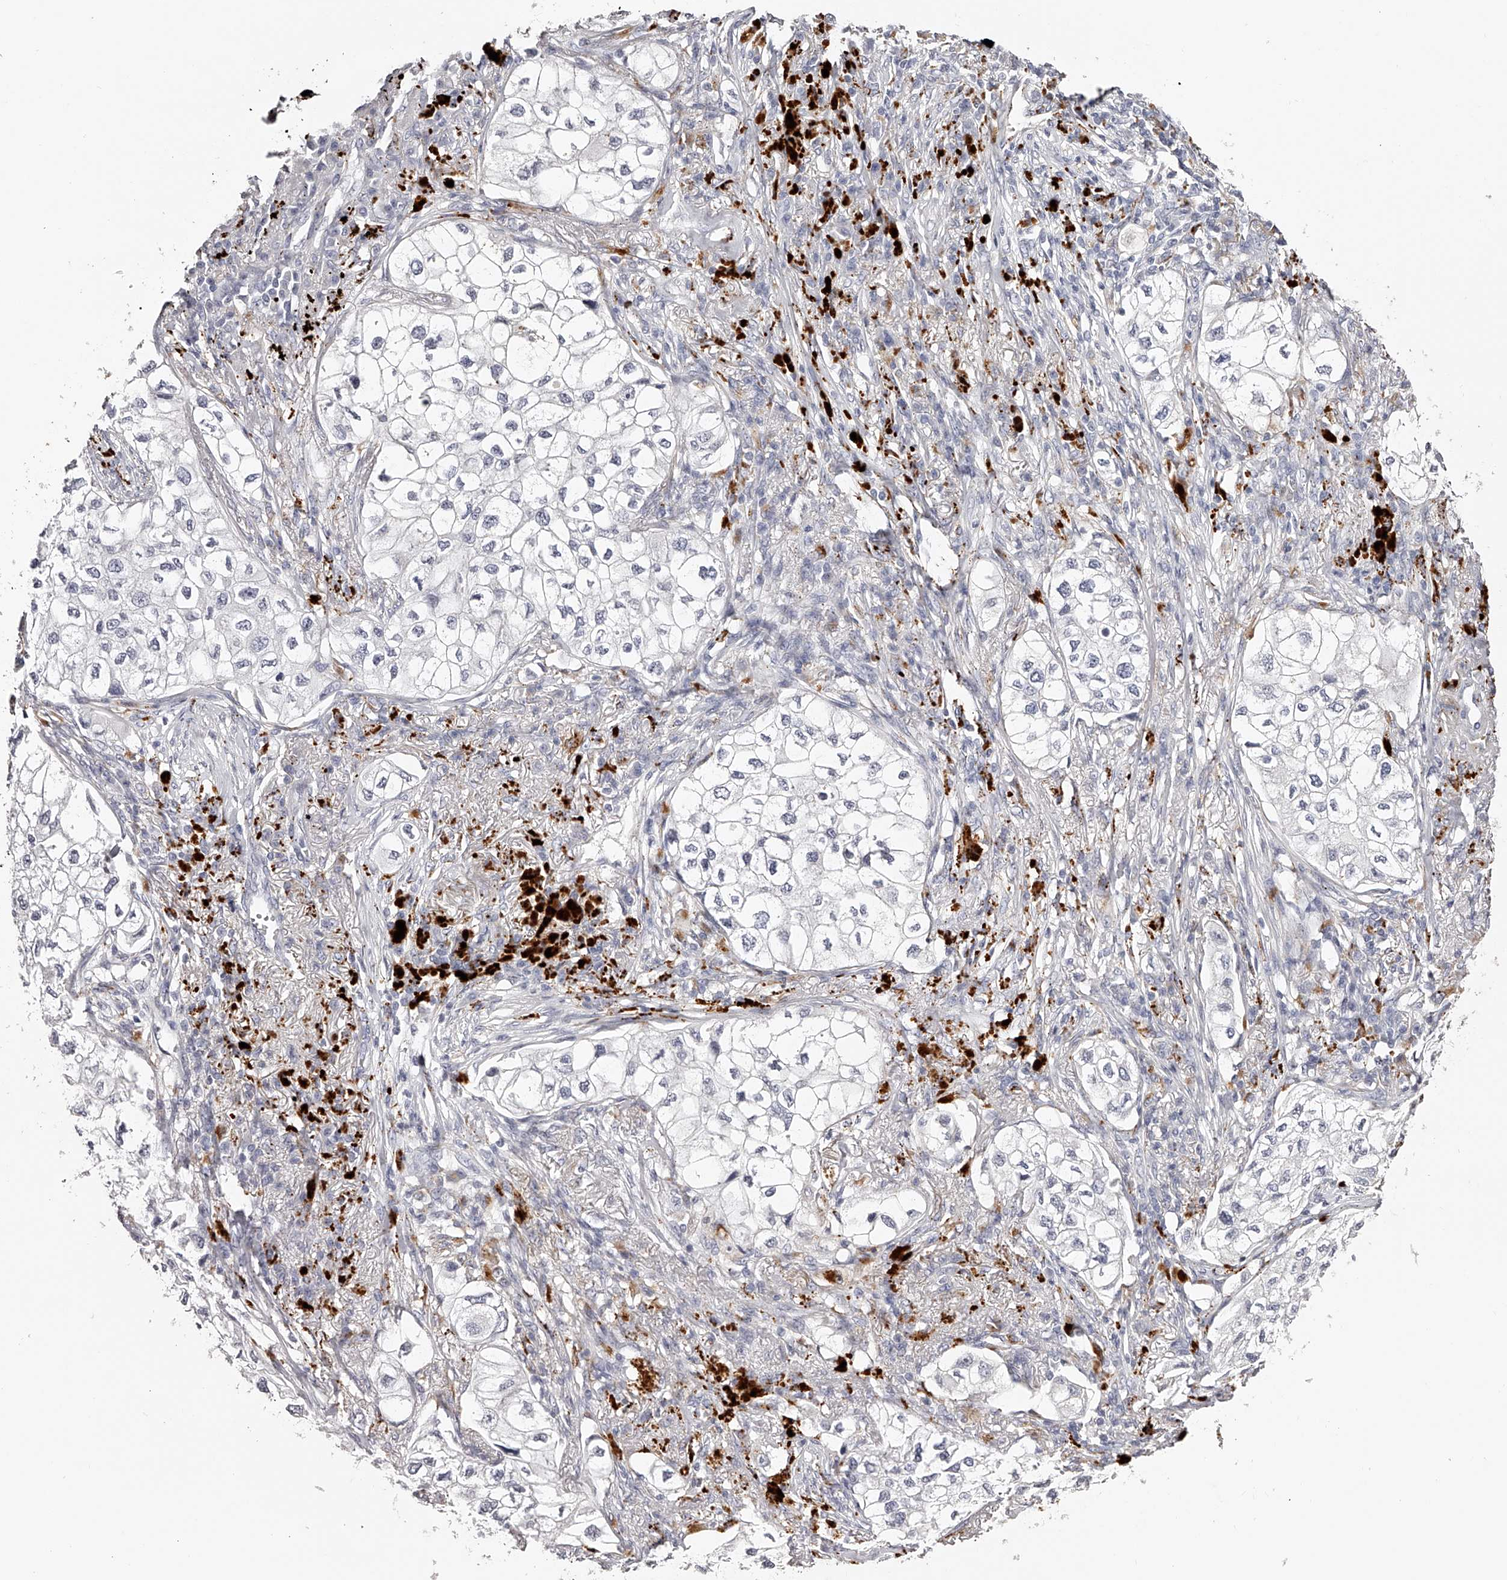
{"staining": {"intensity": "negative", "quantity": "none", "location": "none"}, "tissue": "lung cancer", "cell_type": "Tumor cells", "image_type": "cancer", "snomed": [{"axis": "morphology", "description": "Adenocarcinoma, NOS"}, {"axis": "topography", "description": "Lung"}], "caption": "Protein analysis of lung cancer (adenocarcinoma) displays no significant positivity in tumor cells.", "gene": "SLC35D3", "patient": {"sex": "male", "age": 63}}